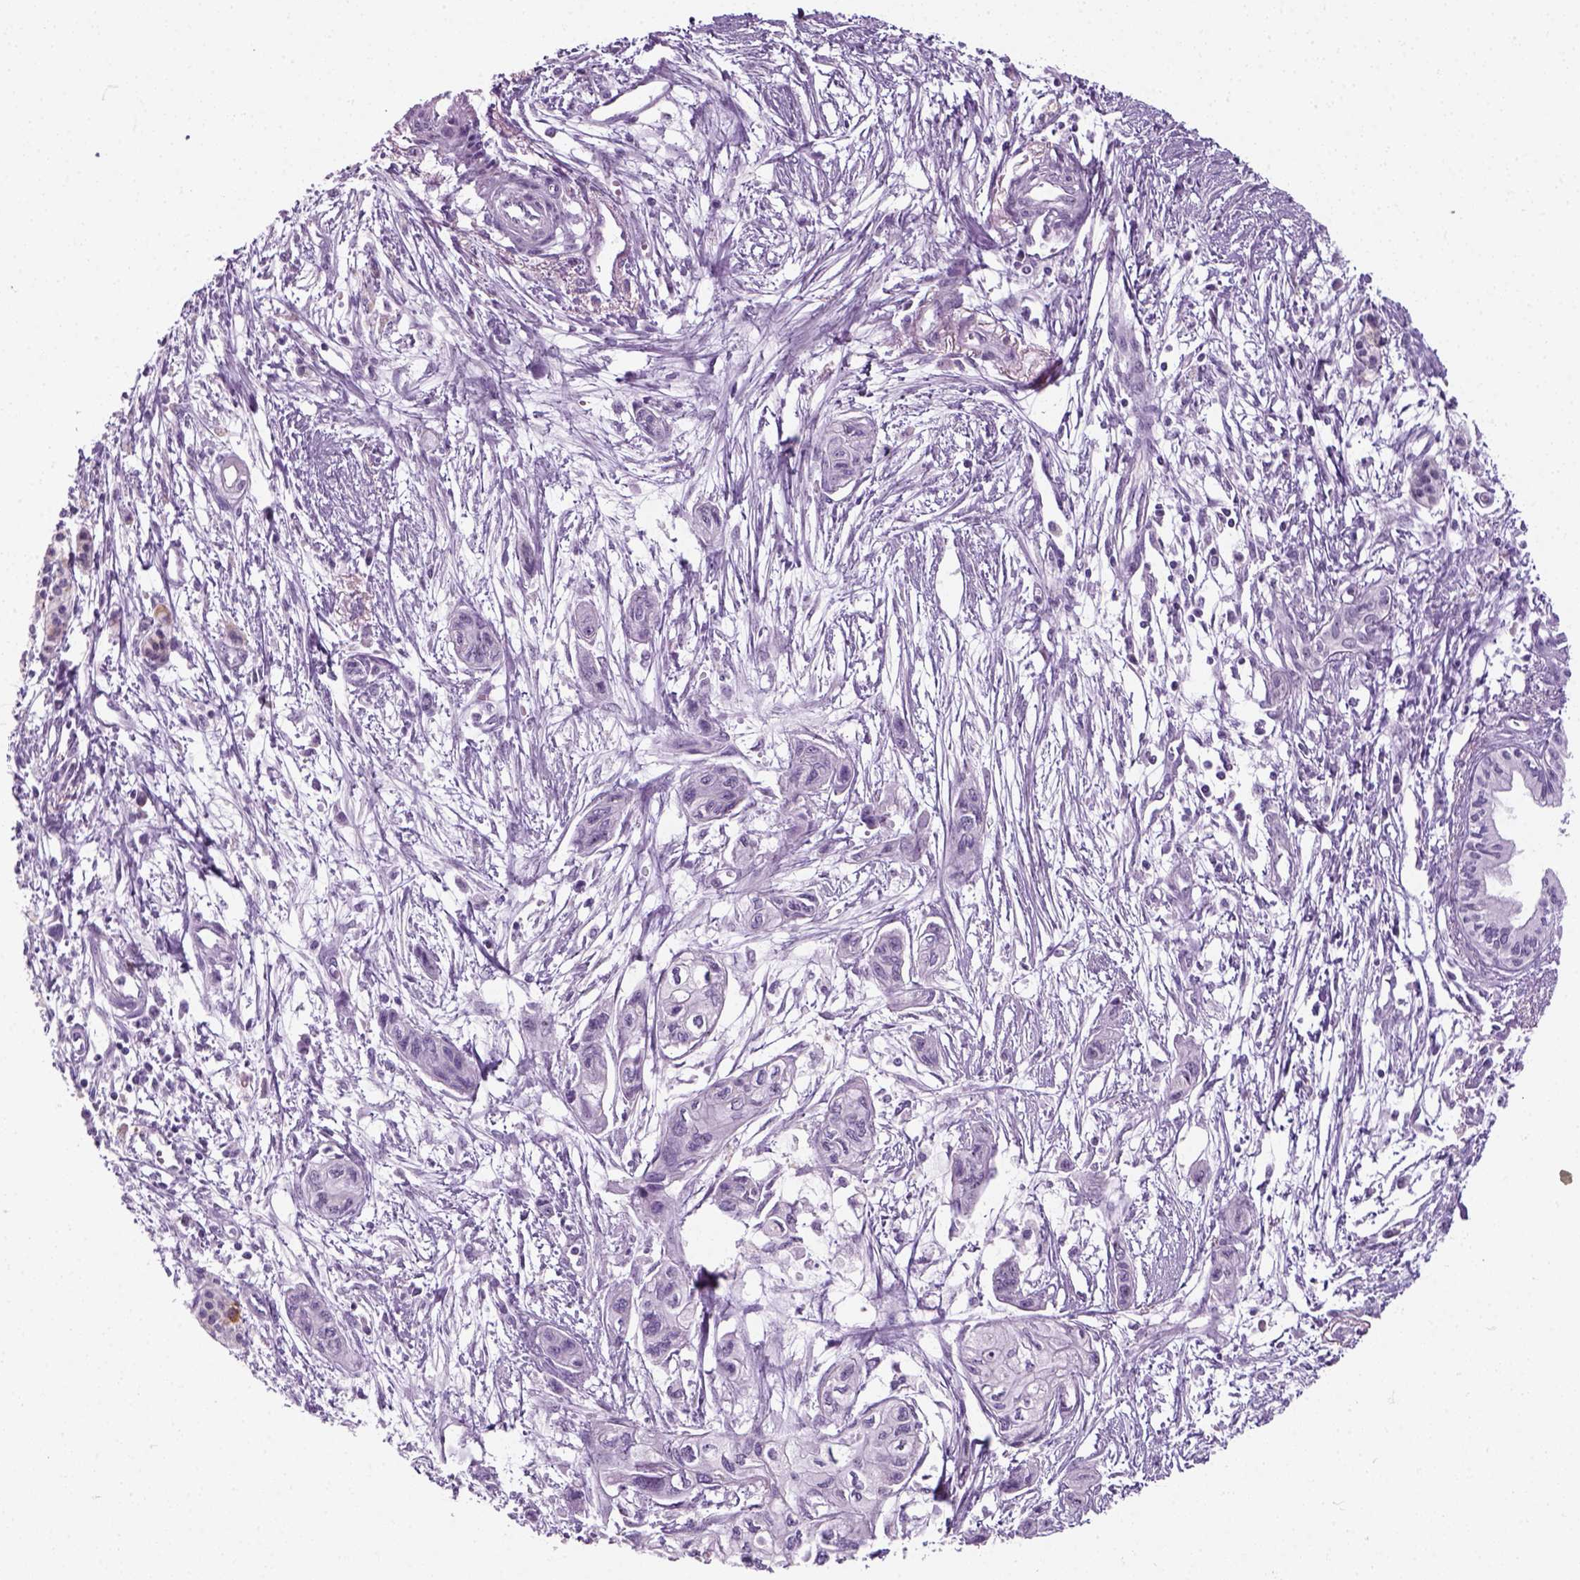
{"staining": {"intensity": "negative", "quantity": "none", "location": "none"}, "tissue": "pancreatic cancer", "cell_type": "Tumor cells", "image_type": "cancer", "snomed": [{"axis": "morphology", "description": "Adenocarcinoma, NOS"}, {"axis": "topography", "description": "Pancreas"}], "caption": "Tumor cells show no significant positivity in pancreatic cancer (adenocarcinoma).", "gene": "ZNF865", "patient": {"sex": "female", "age": 76}}